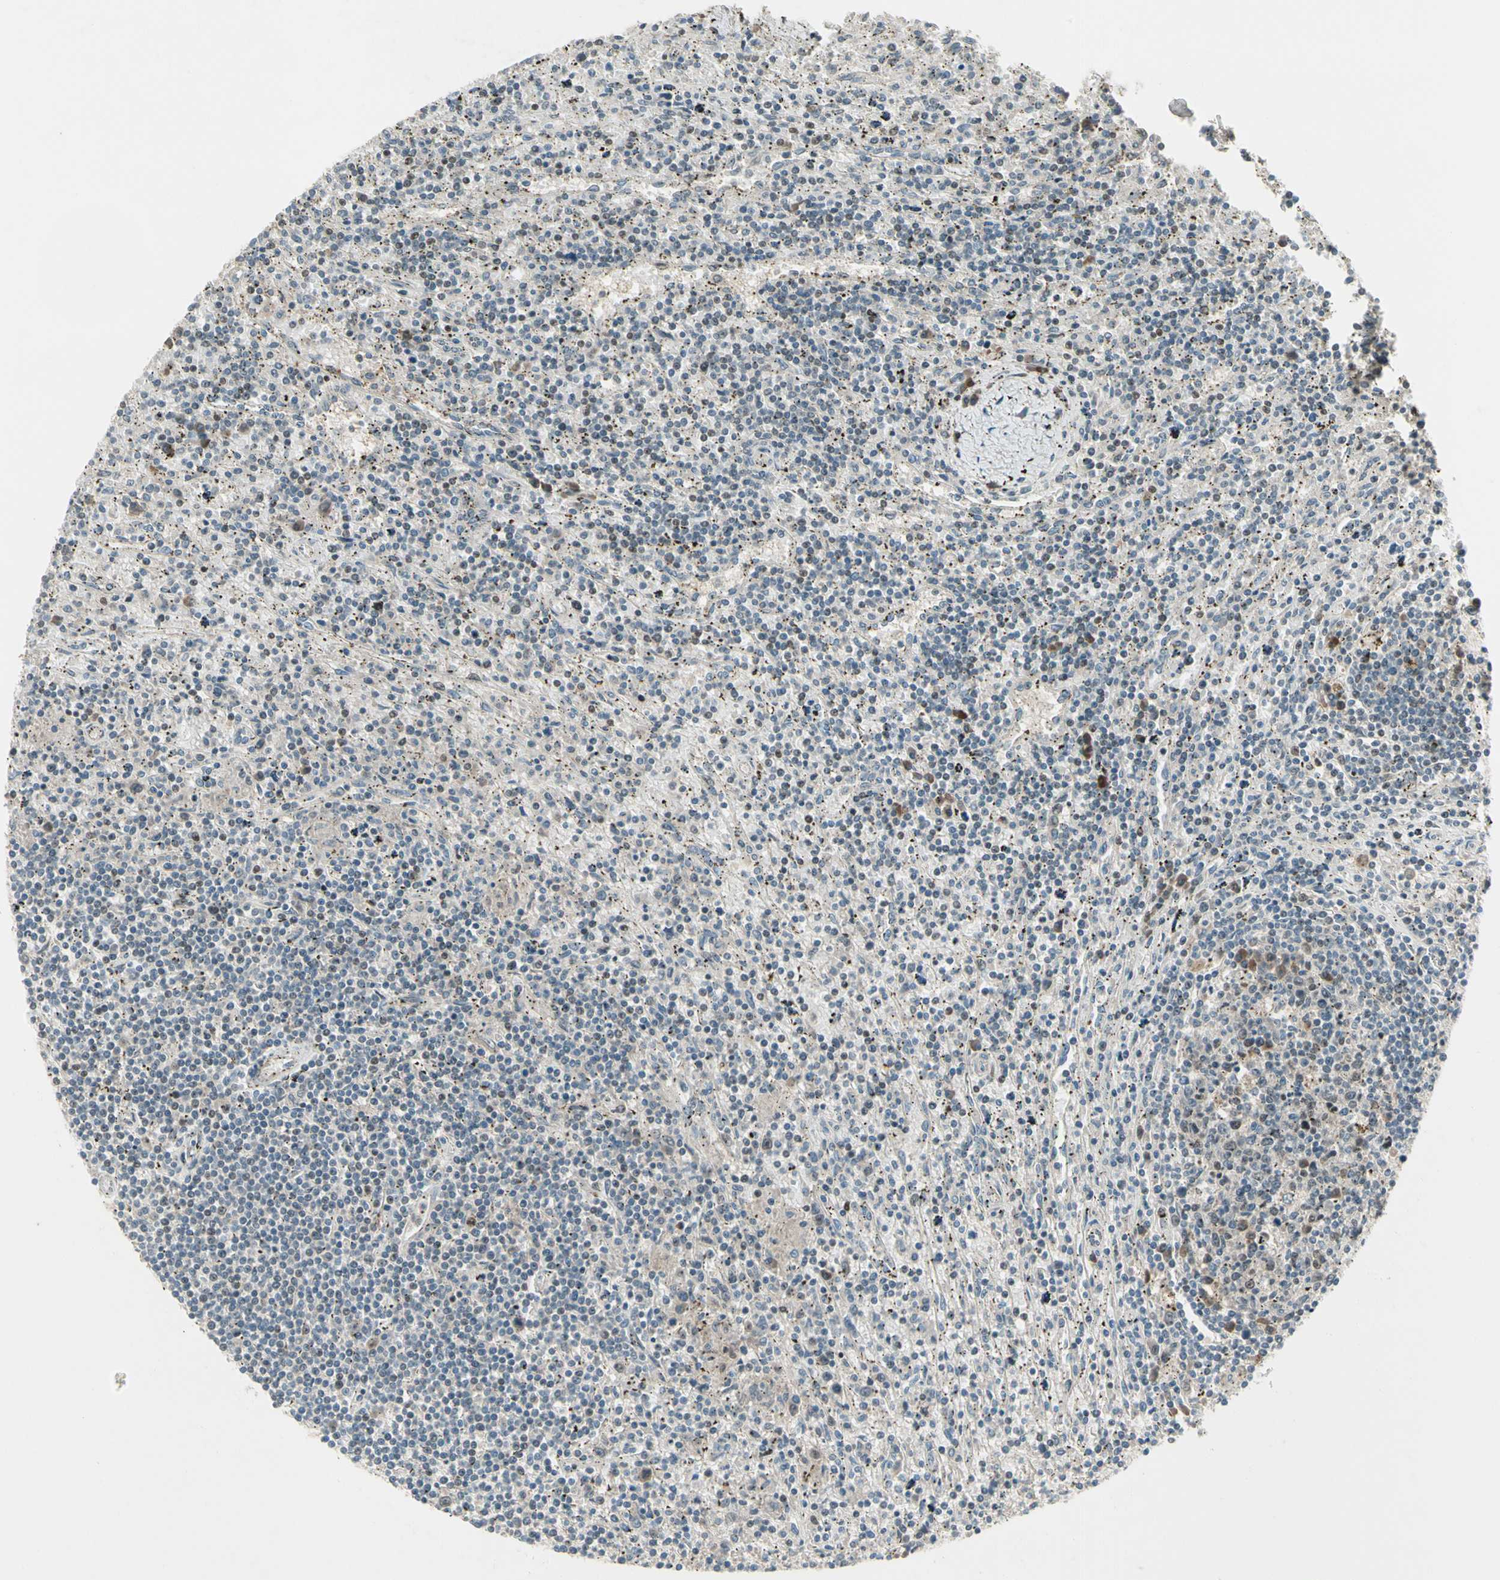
{"staining": {"intensity": "weak", "quantity": "<25%", "location": "cytoplasmic/membranous,nuclear"}, "tissue": "lymphoma", "cell_type": "Tumor cells", "image_type": "cancer", "snomed": [{"axis": "morphology", "description": "Malignant lymphoma, non-Hodgkin's type, Low grade"}, {"axis": "topography", "description": "Spleen"}], "caption": "Micrograph shows no protein expression in tumor cells of lymphoma tissue.", "gene": "GTF3A", "patient": {"sex": "male", "age": 76}}